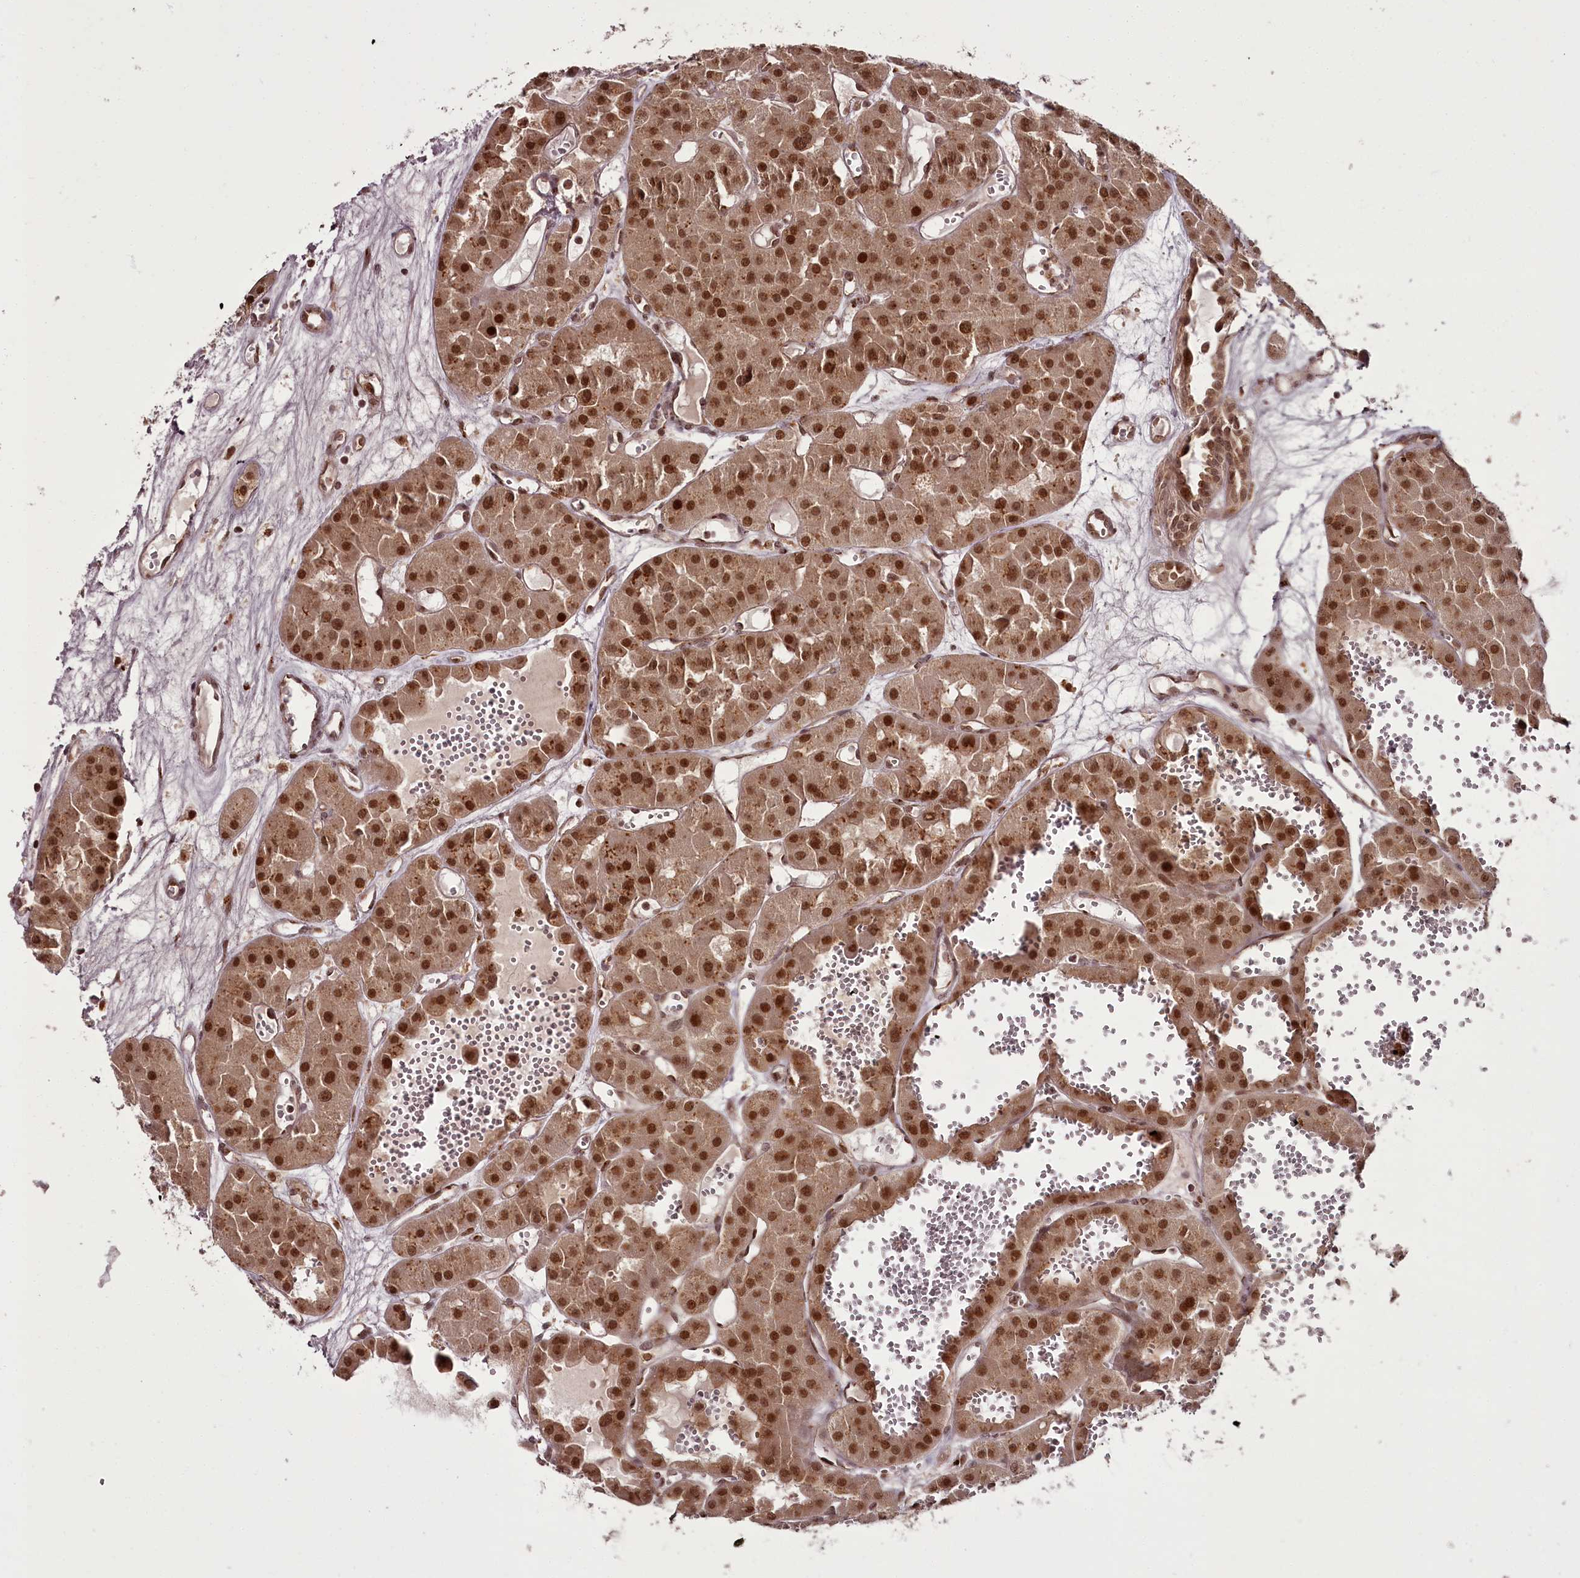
{"staining": {"intensity": "moderate", "quantity": ">75%", "location": "cytoplasmic/membranous,nuclear"}, "tissue": "renal cancer", "cell_type": "Tumor cells", "image_type": "cancer", "snomed": [{"axis": "morphology", "description": "Carcinoma, NOS"}, {"axis": "topography", "description": "Kidney"}], "caption": "The image reveals staining of renal cancer, revealing moderate cytoplasmic/membranous and nuclear protein staining (brown color) within tumor cells.", "gene": "CEP83", "patient": {"sex": "female", "age": 75}}